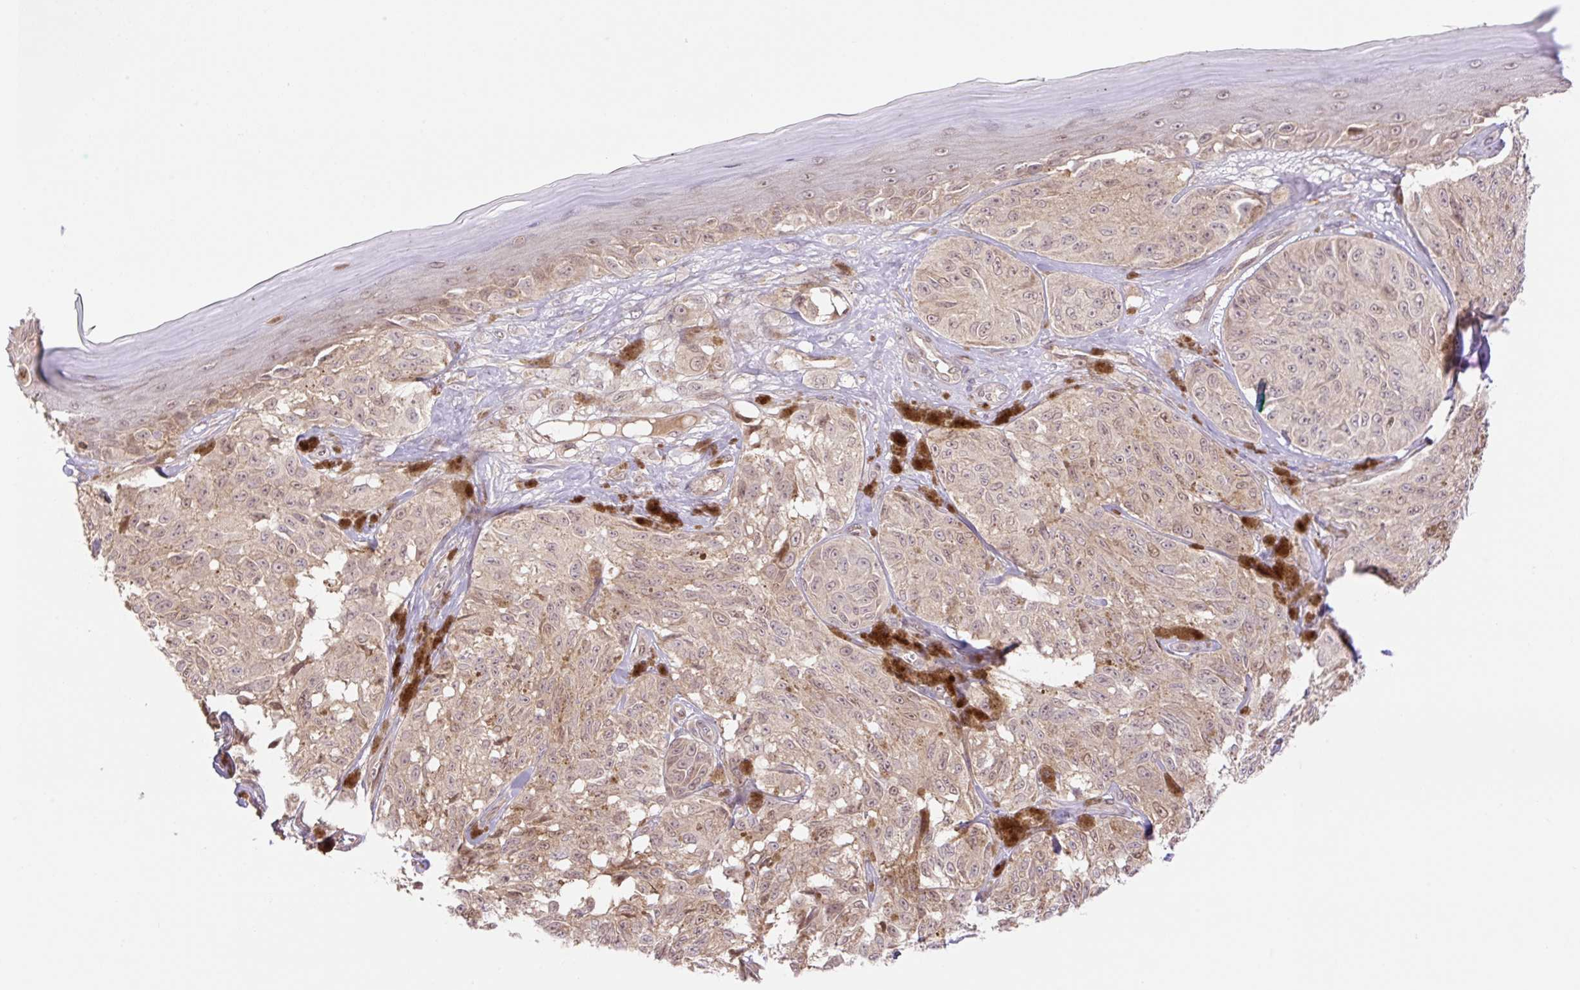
{"staining": {"intensity": "weak", "quantity": ">75%", "location": "cytoplasmic/membranous,nuclear"}, "tissue": "melanoma", "cell_type": "Tumor cells", "image_type": "cancer", "snomed": [{"axis": "morphology", "description": "Malignant melanoma, NOS"}, {"axis": "topography", "description": "Skin"}], "caption": "Immunohistochemistry (IHC) histopathology image of malignant melanoma stained for a protein (brown), which demonstrates low levels of weak cytoplasmic/membranous and nuclear staining in approximately >75% of tumor cells.", "gene": "VPS25", "patient": {"sex": "male", "age": 68}}